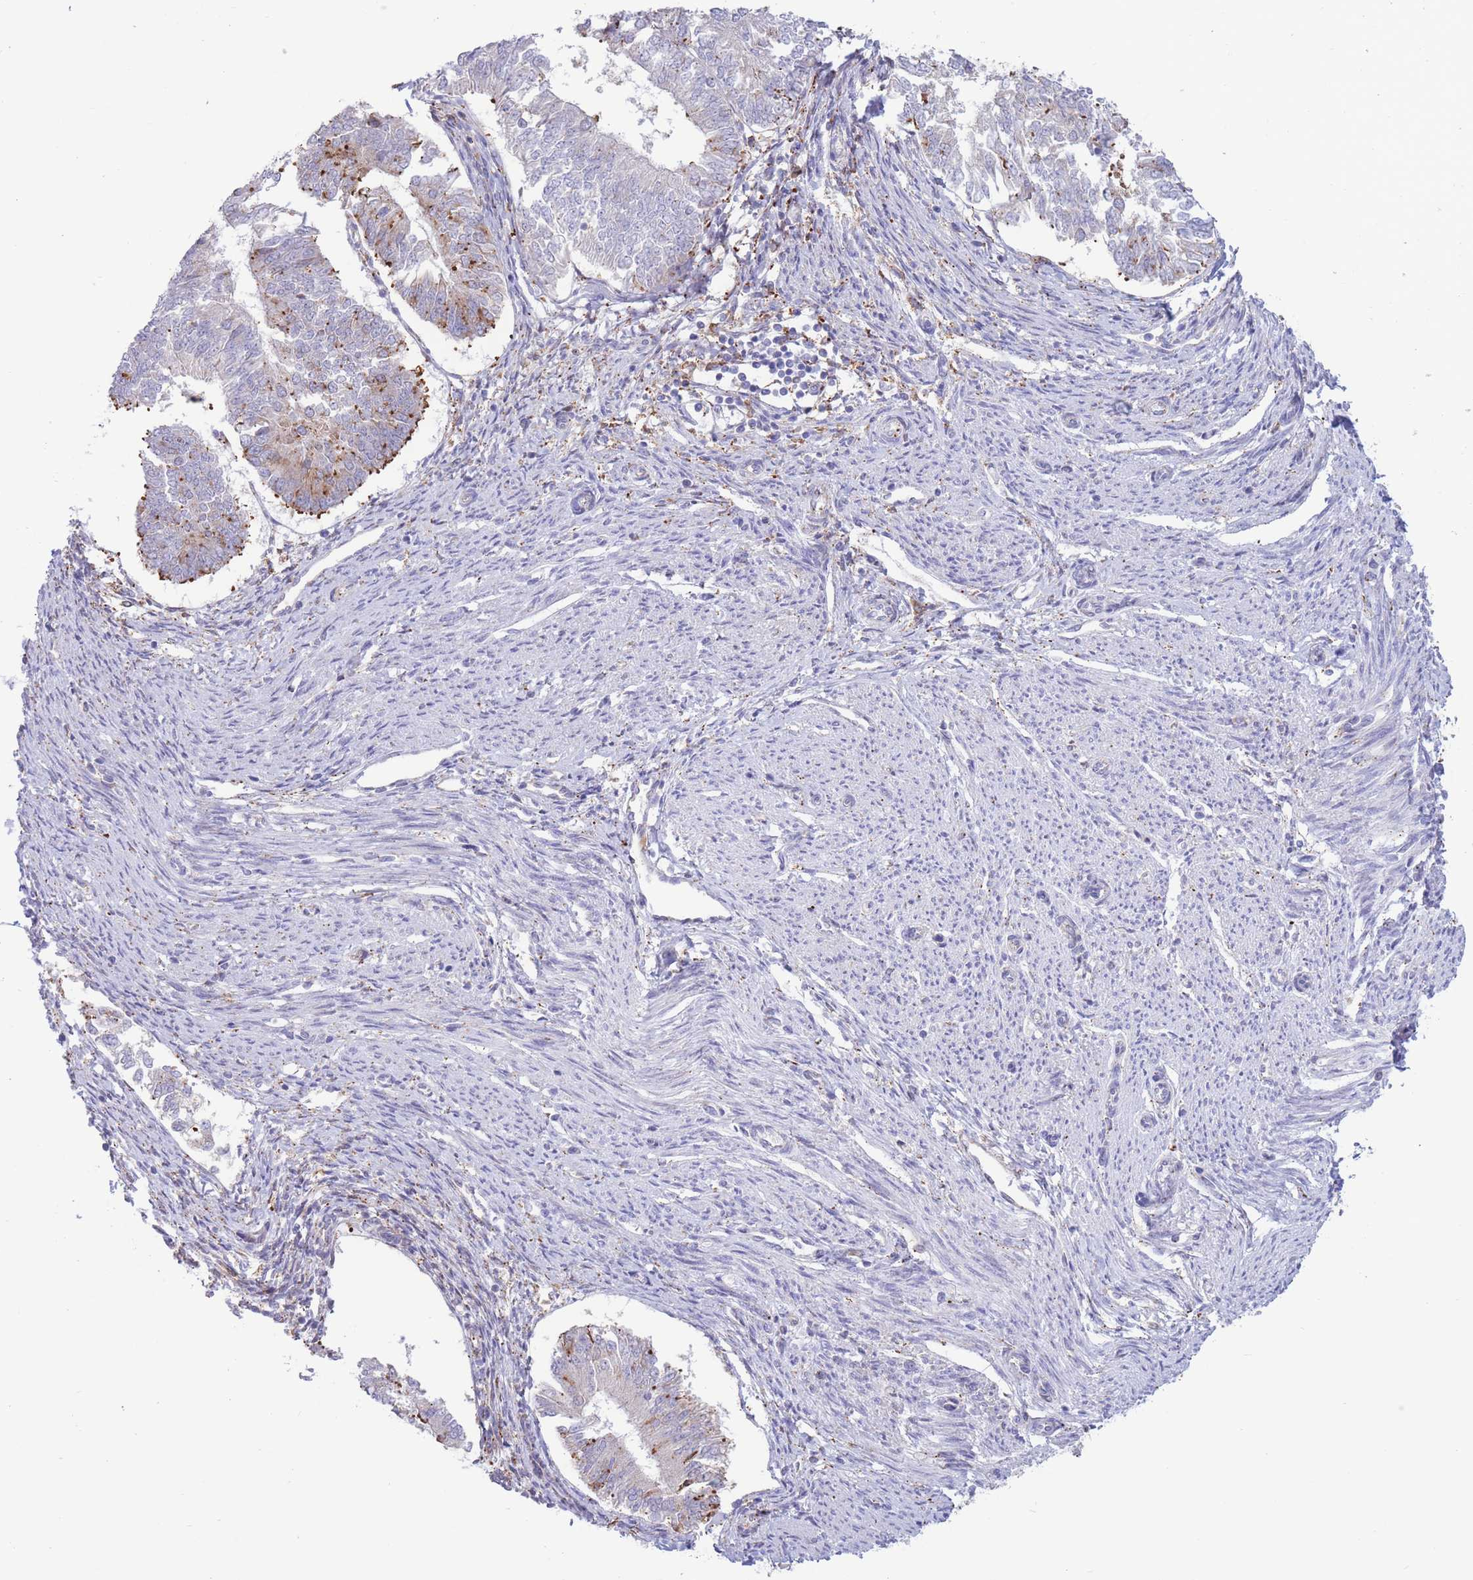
{"staining": {"intensity": "moderate", "quantity": "<25%", "location": "cytoplasmic/membranous"}, "tissue": "endometrial cancer", "cell_type": "Tumor cells", "image_type": "cancer", "snomed": [{"axis": "morphology", "description": "Adenocarcinoma, NOS"}, {"axis": "topography", "description": "Endometrium"}], "caption": "DAB immunohistochemical staining of human endometrial cancer (adenocarcinoma) shows moderate cytoplasmic/membranous protein staining in about <25% of tumor cells.", "gene": "MYDGF", "patient": {"sex": "female", "age": 58}}